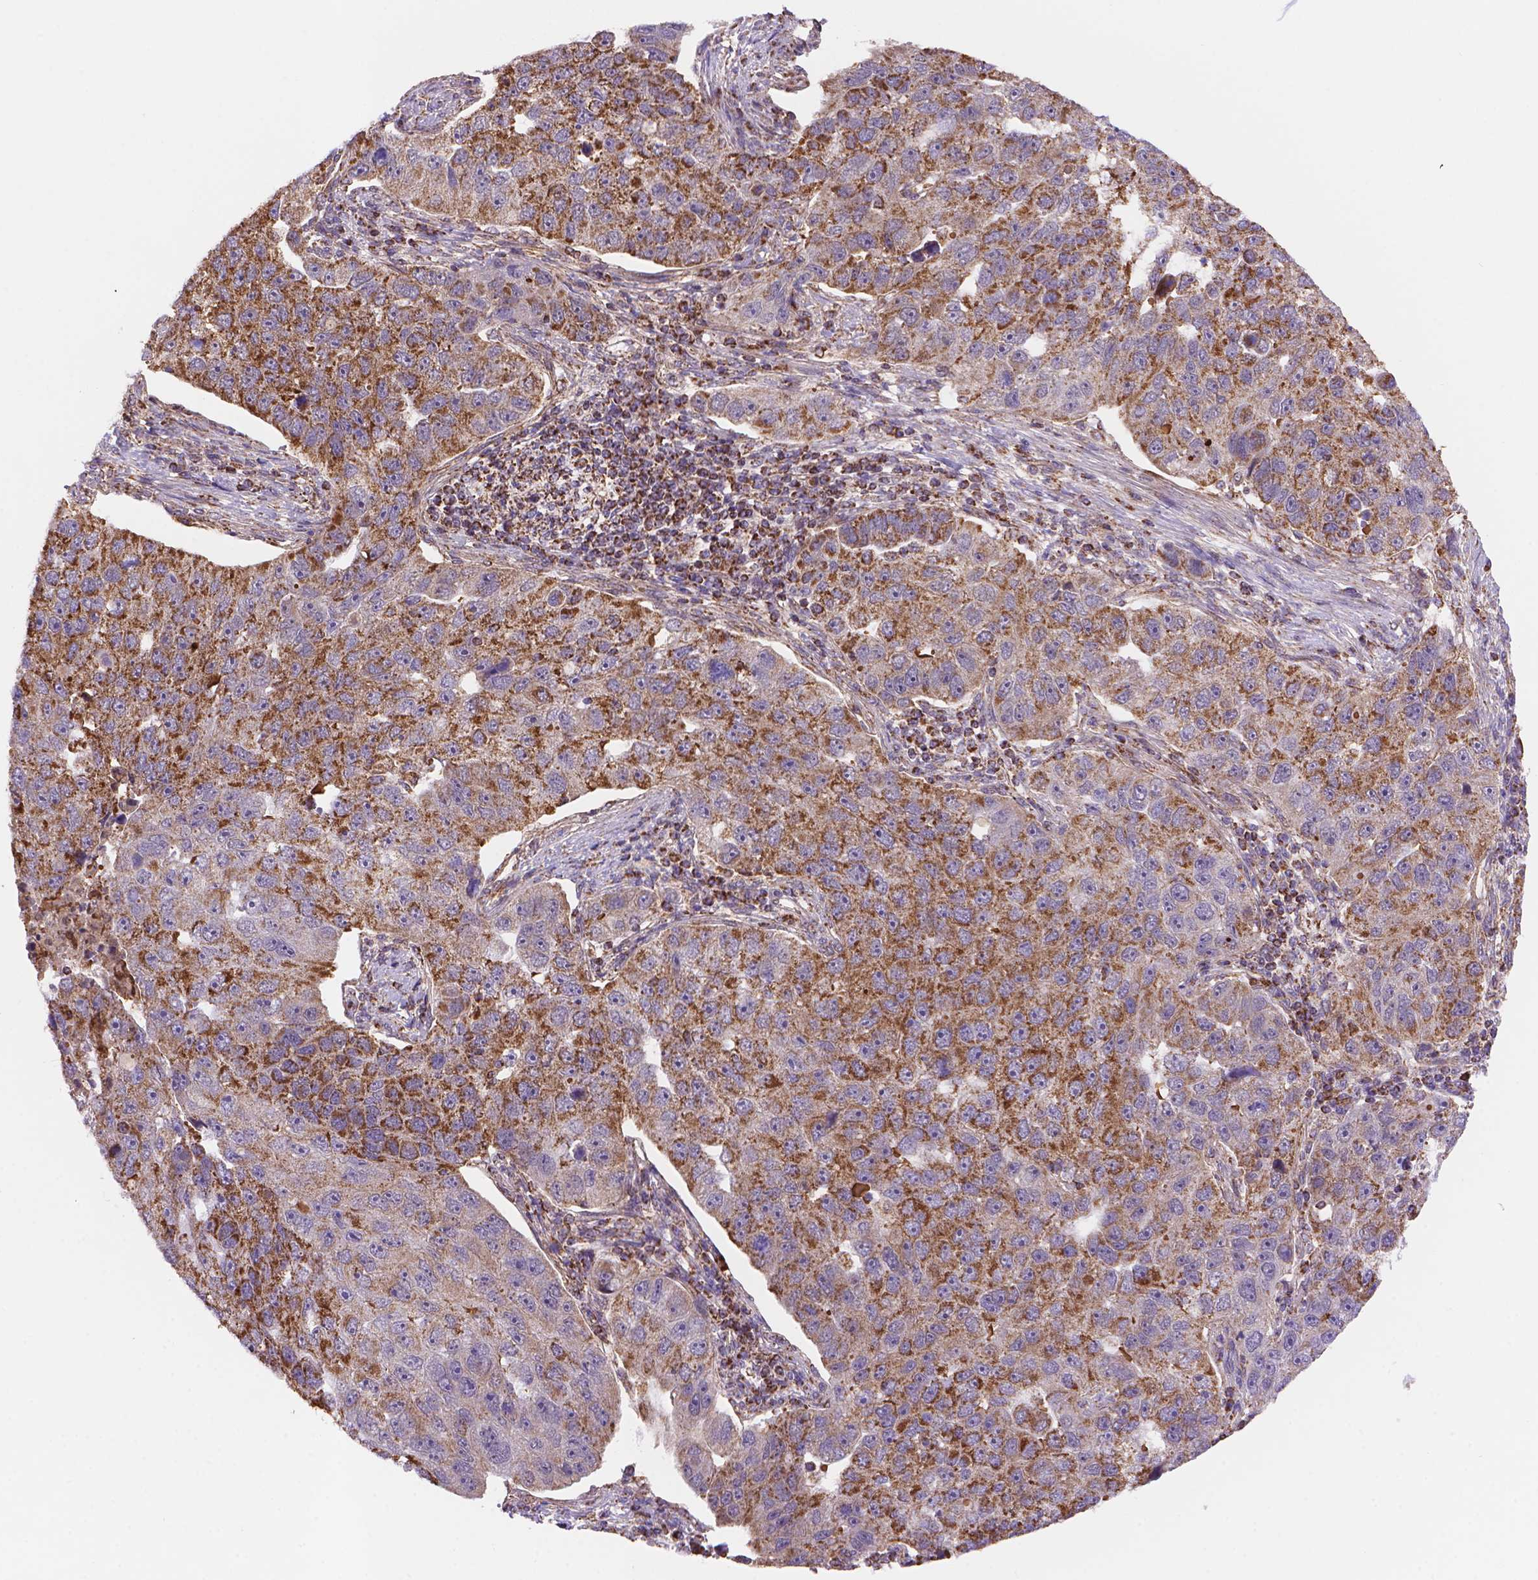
{"staining": {"intensity": "strong", "quantity": "25%-75%", "location": "cytoplasmic/membranous"}, "tissue": "pancreatic cancer", "cell_type": "Tumor cells", "image_type": "cancer", "snomed": [{"axis": "morphology", "description": "Adenocarcinoma, NOS"}, {"axis": "topography", "description": "Pancreas"}], "caption": "Pancreatic cancer stained with immunohistochemistry reveals strong cytoplasmic/membranous positivity in about 25%-75% of tumor cells.", "gene": "CYYR1", "patient": {"sex": "female", "age": 61}}